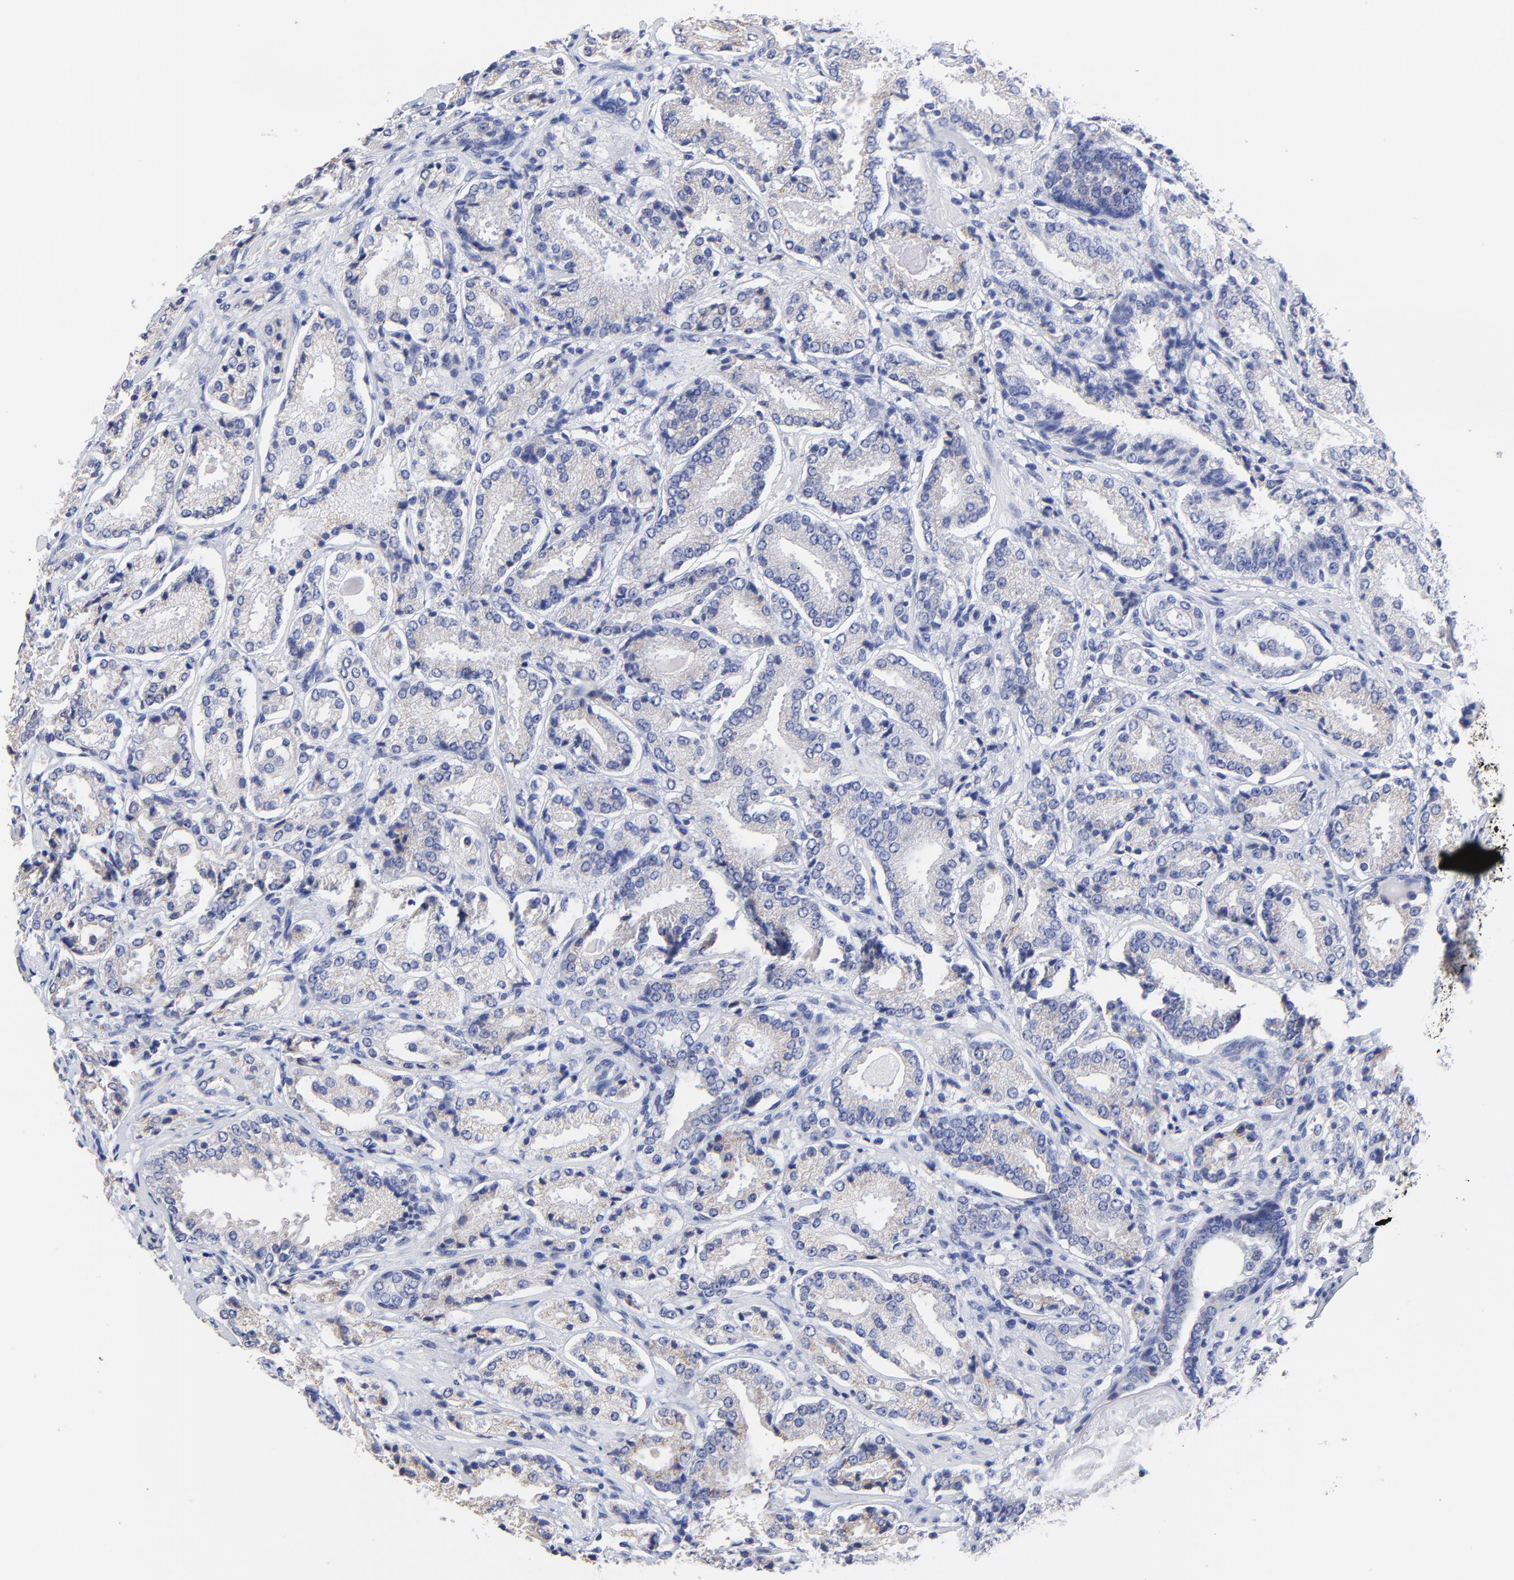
{"staining": {"intensity": "weak", "quantity": "<25%", "location": "cytoplasmic/membranous"}, "tissue": "prostate cancer", "cell_type": "Tumor cells", "image_type": "cancer", "snomed": [{"axis": "morphology", "description": "Adenocarcinoma, High grade"}, {"axis": "topography", "description": "Prostate"}], "caption": "Tumor cells show no significant staining in prostate cancer.", "gene": "LAX1", "patient": {"sex": "male", "age": 58}}